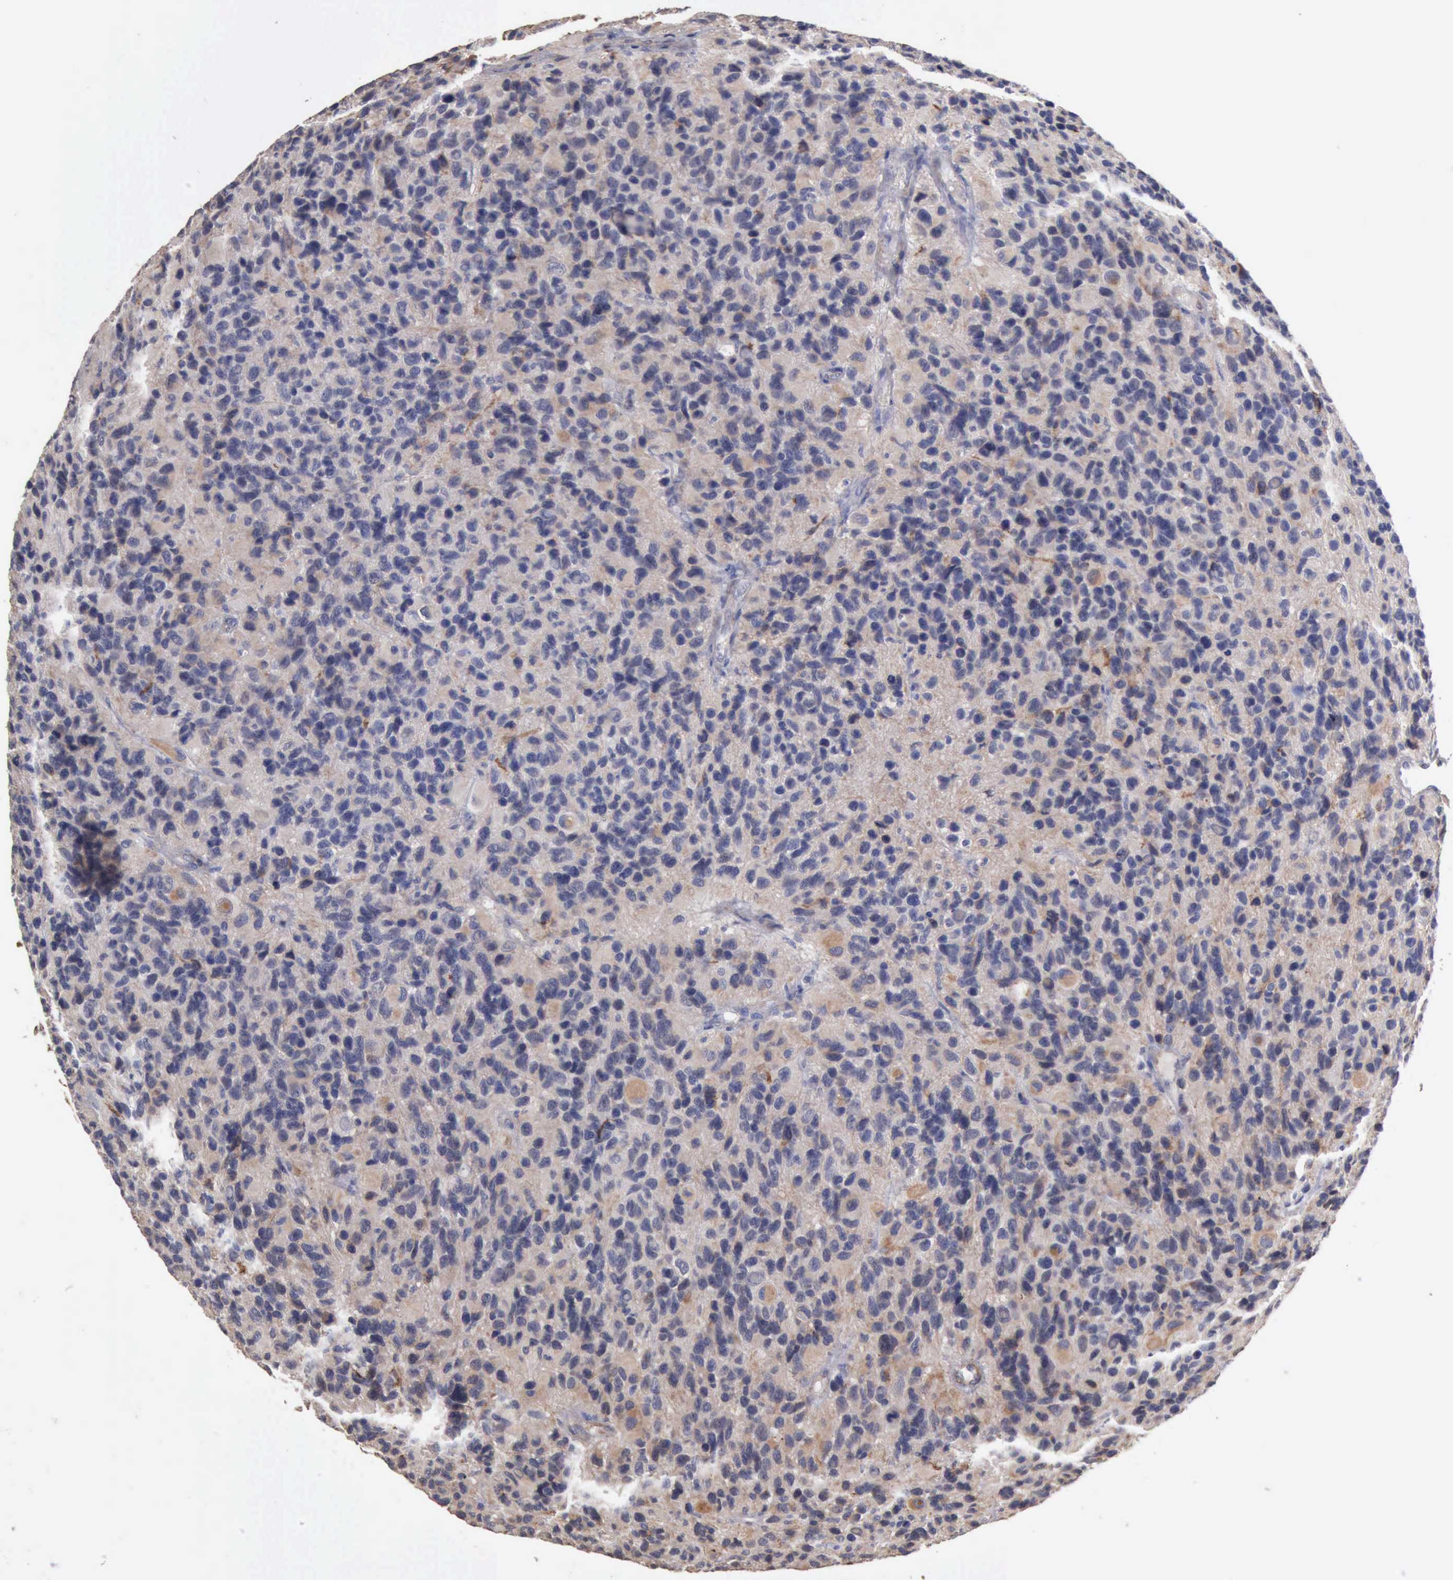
{"staining": {"intensity": "moderate", "quantity": "<25%", "location": "cytoplasmic/membranous"}, "tissue": "glioma", "cell_type": "Tumor cells", "image_type": "cancer", "snomed": [{"axis": "morphology", "description": "Glioma, malignant, High grade"}, {"axis": "topography", "description": "Brain"}], "caption": "Glioma tissue displays moderate cytoplasmic/membranous staining in approximately <25% of tumor cells", "gene": "GPR101", "patient": {"sex": "male", "age": 77}}